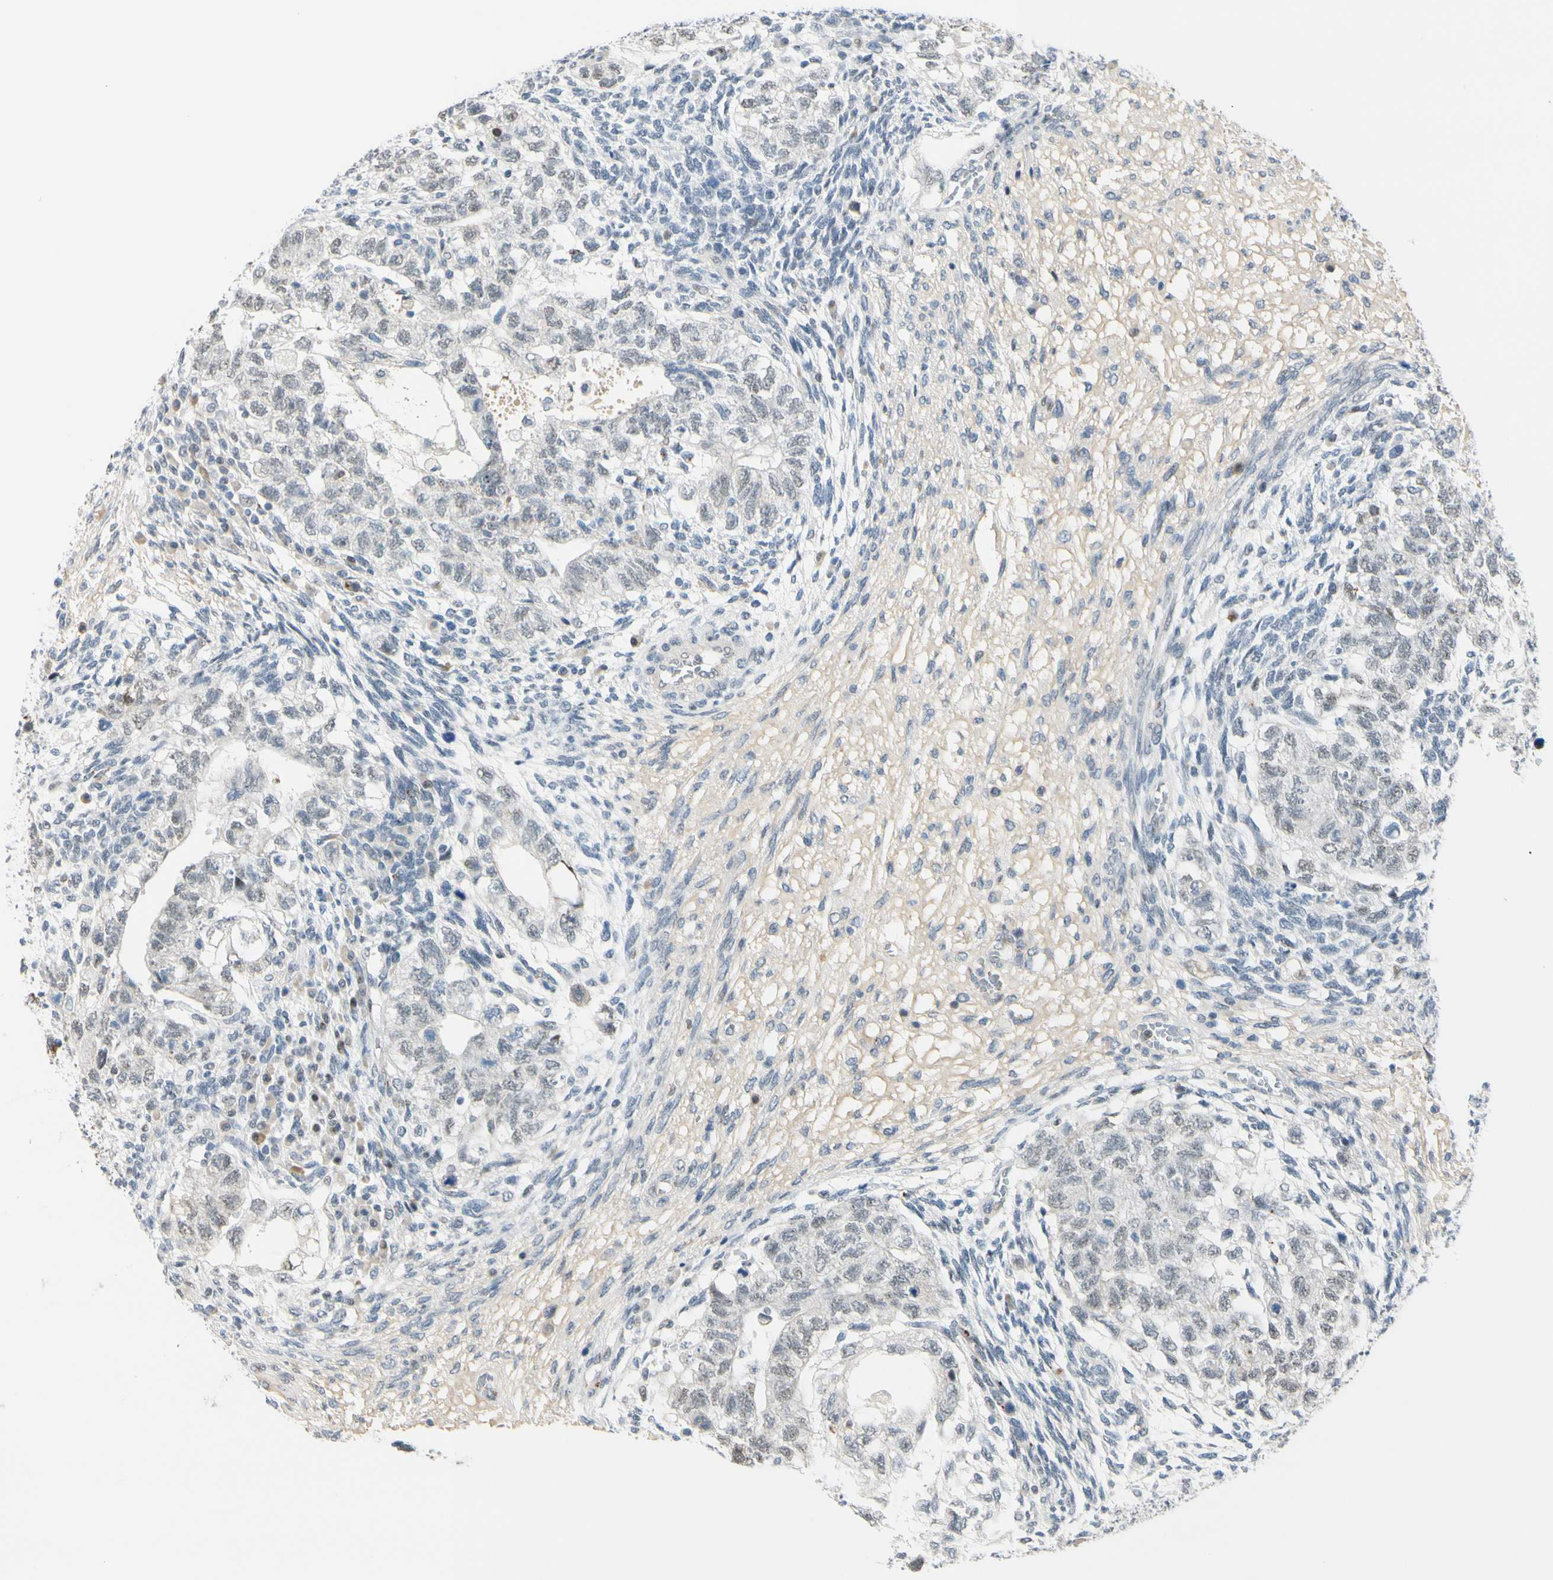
{"staining": {"intensity": "negative", "quantity": "none", "location": "none"}, "tissue": "testis cancer", "cell_type": "Tumor cells", "image_type": "cancer", "snomed": [{"axis": "morphology", "description": "Normal tissue, NOS"}, {"axis": "morphology", "description": "Carcinoma, Embryonal, NOS"}, {"axis": "topography", "description": "Testis"}], "caption": "High power microscopy image of an immunohistochemistry photomicrograph of embryonal carcinoma (testis), revealing no significant staining in tumor cells. (DAB (3,3'-diaminobenzidine) IHC, high magnification).", "gene": "B4GALNT1", "patient": {"sex": "male", "age": 36}}